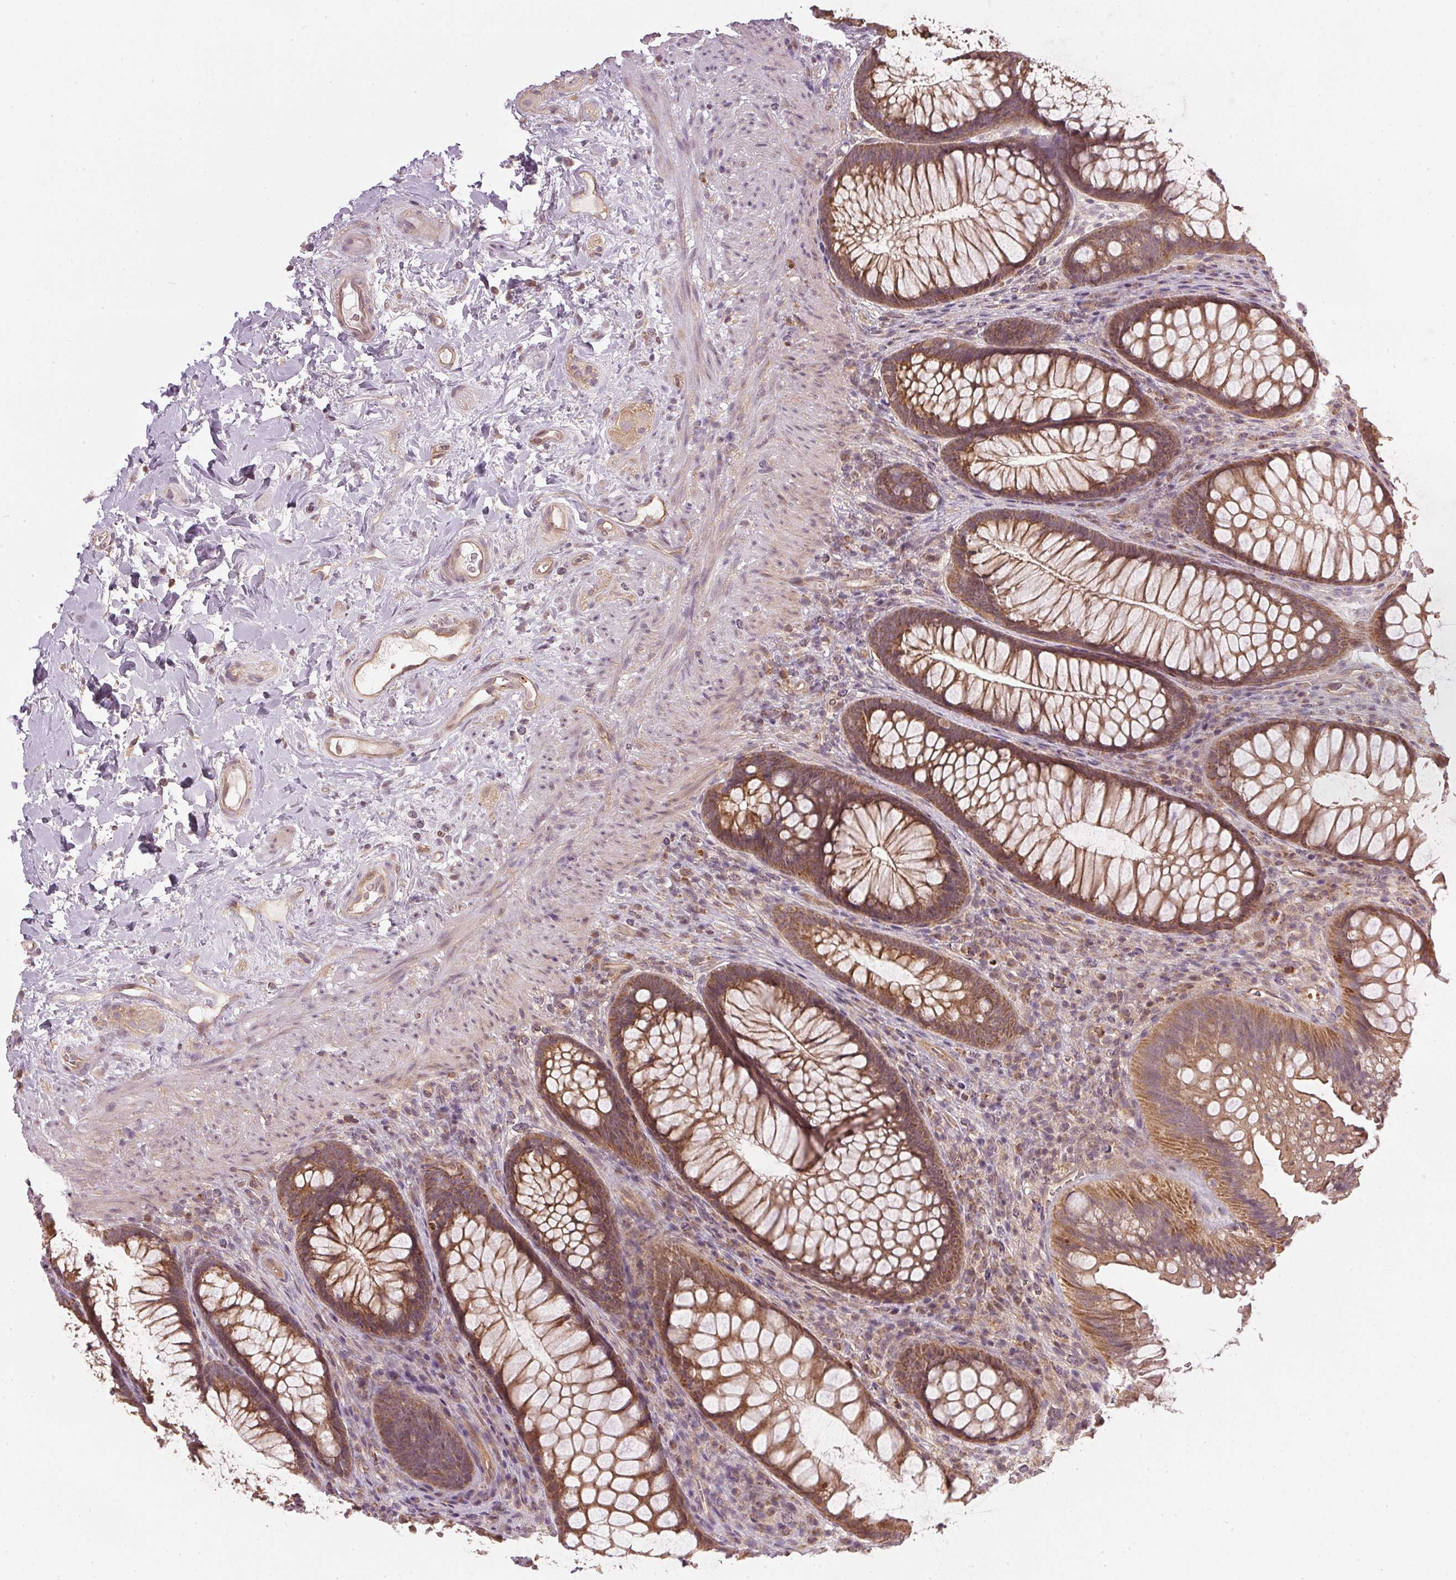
{"staining": {"intensity": "moderate", "quantity": ">75%", "location": "cytoplasmic/membranous"}, "tissue": "rectum", "cell_type": "Glandular cells", "image_type": "normal", "snomed": [{"axis": "morphology", "description": "Normal tissue, NOS"}, {"axis": "topography", "description": "Smooth muscle"}, {"axis": "topography", "description": "Rectum"}], "caption": "The micrograph exhibits immunohistochemical staining of normal rectum. There is moderate cytoplasmic/membranous positivity is present in about >75% of glandular cells.", "gene": "NADK2", "patient": {"sex": "male", "age": 53}}